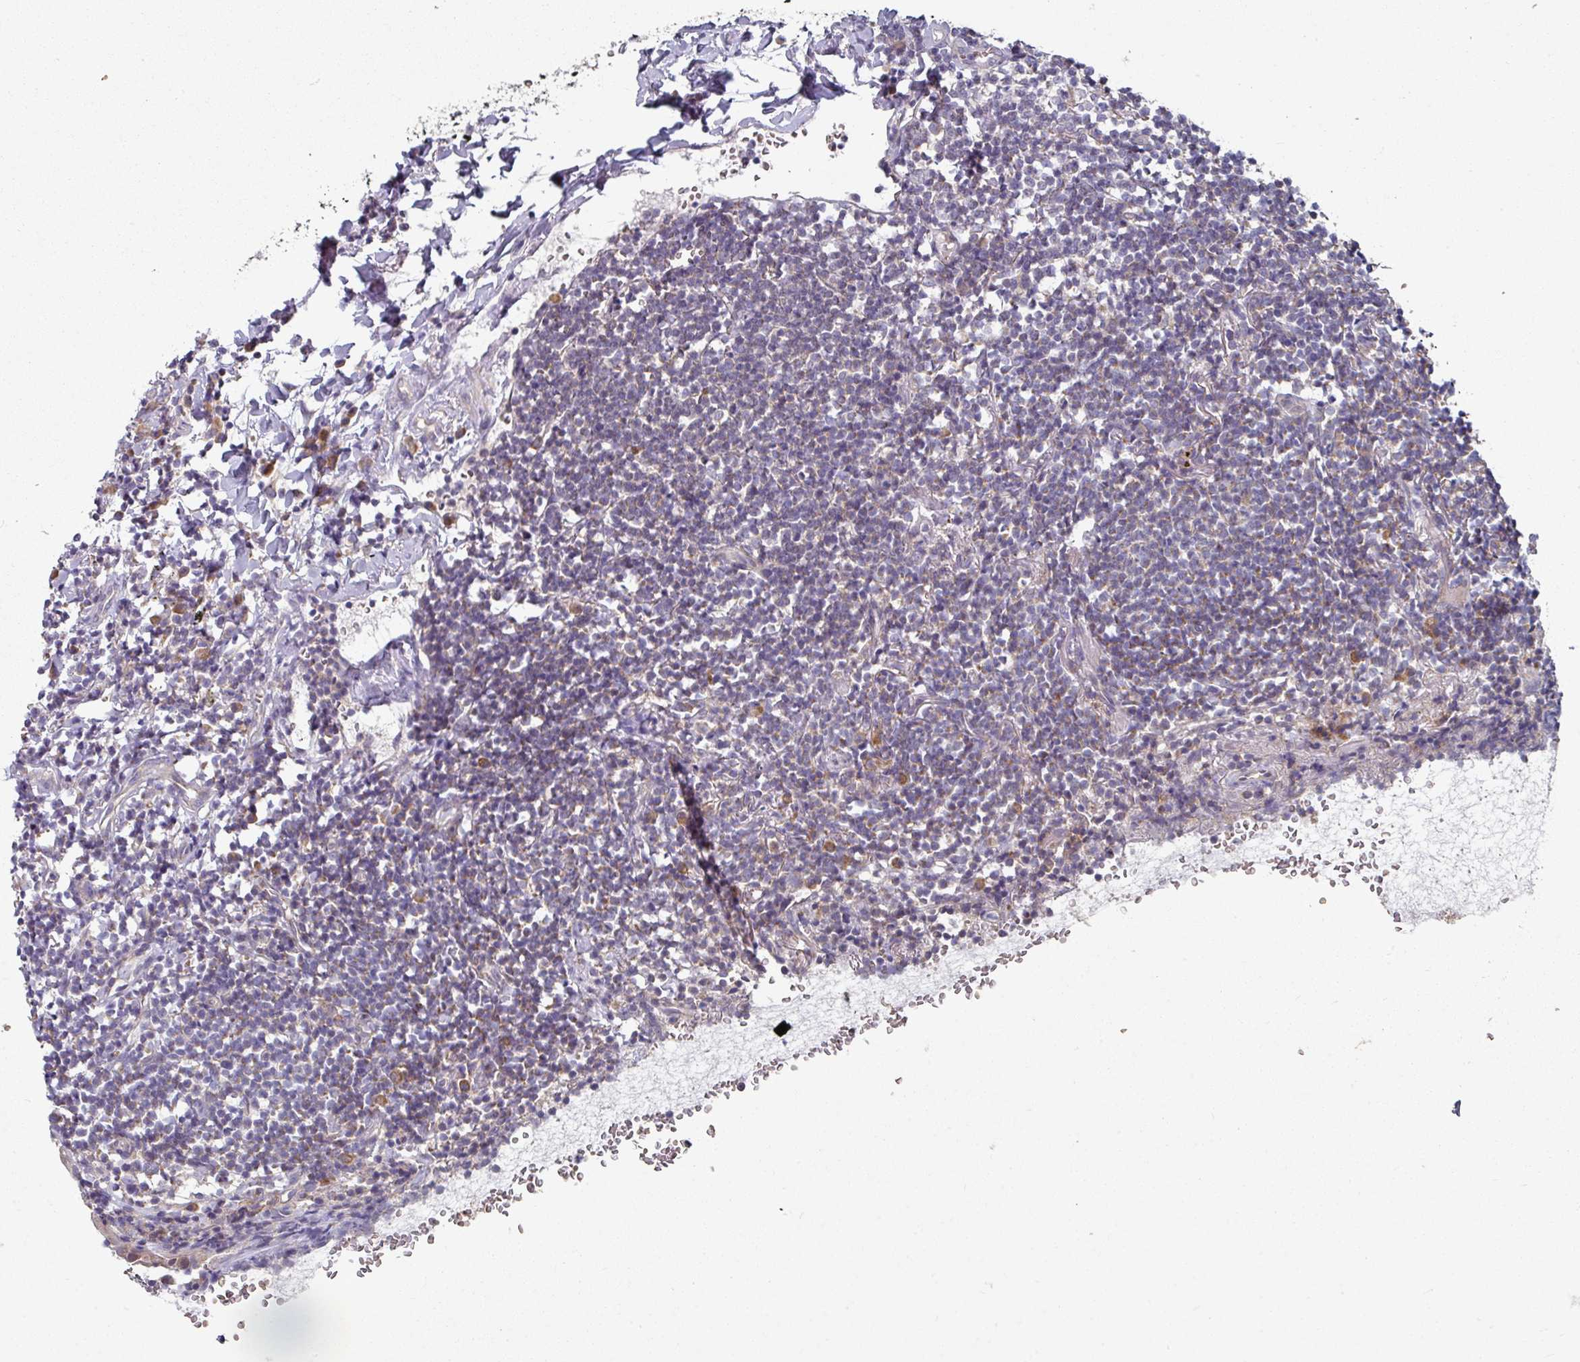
{"staining": {"intensity": "negative", "quantity": "none", "location": "none"}, "tissue": "lymphoma", "cell_type": "Tumor cells", "image_type": "cancer", "snomed": [{"axis": "morphology", "description": "Malignant lymphoma, non-Hodgkin's type, Low grade"}, {"axis": "topography", "description": "Lung"}], "caption": "An immunohistochemistry (IHC) photomicrograph of lymphoma is shown. There is no staining in tumor cells of lymphoma. The staining was performed using DAB (3,3'-diaminobenzidine) to visualize the protein expression in brown, while the nuclei were stained in blue with hematoxylin (Magnification: 20x).", "gene": "PYROXD2", "patient": {"sex": "female", "age": 71}}